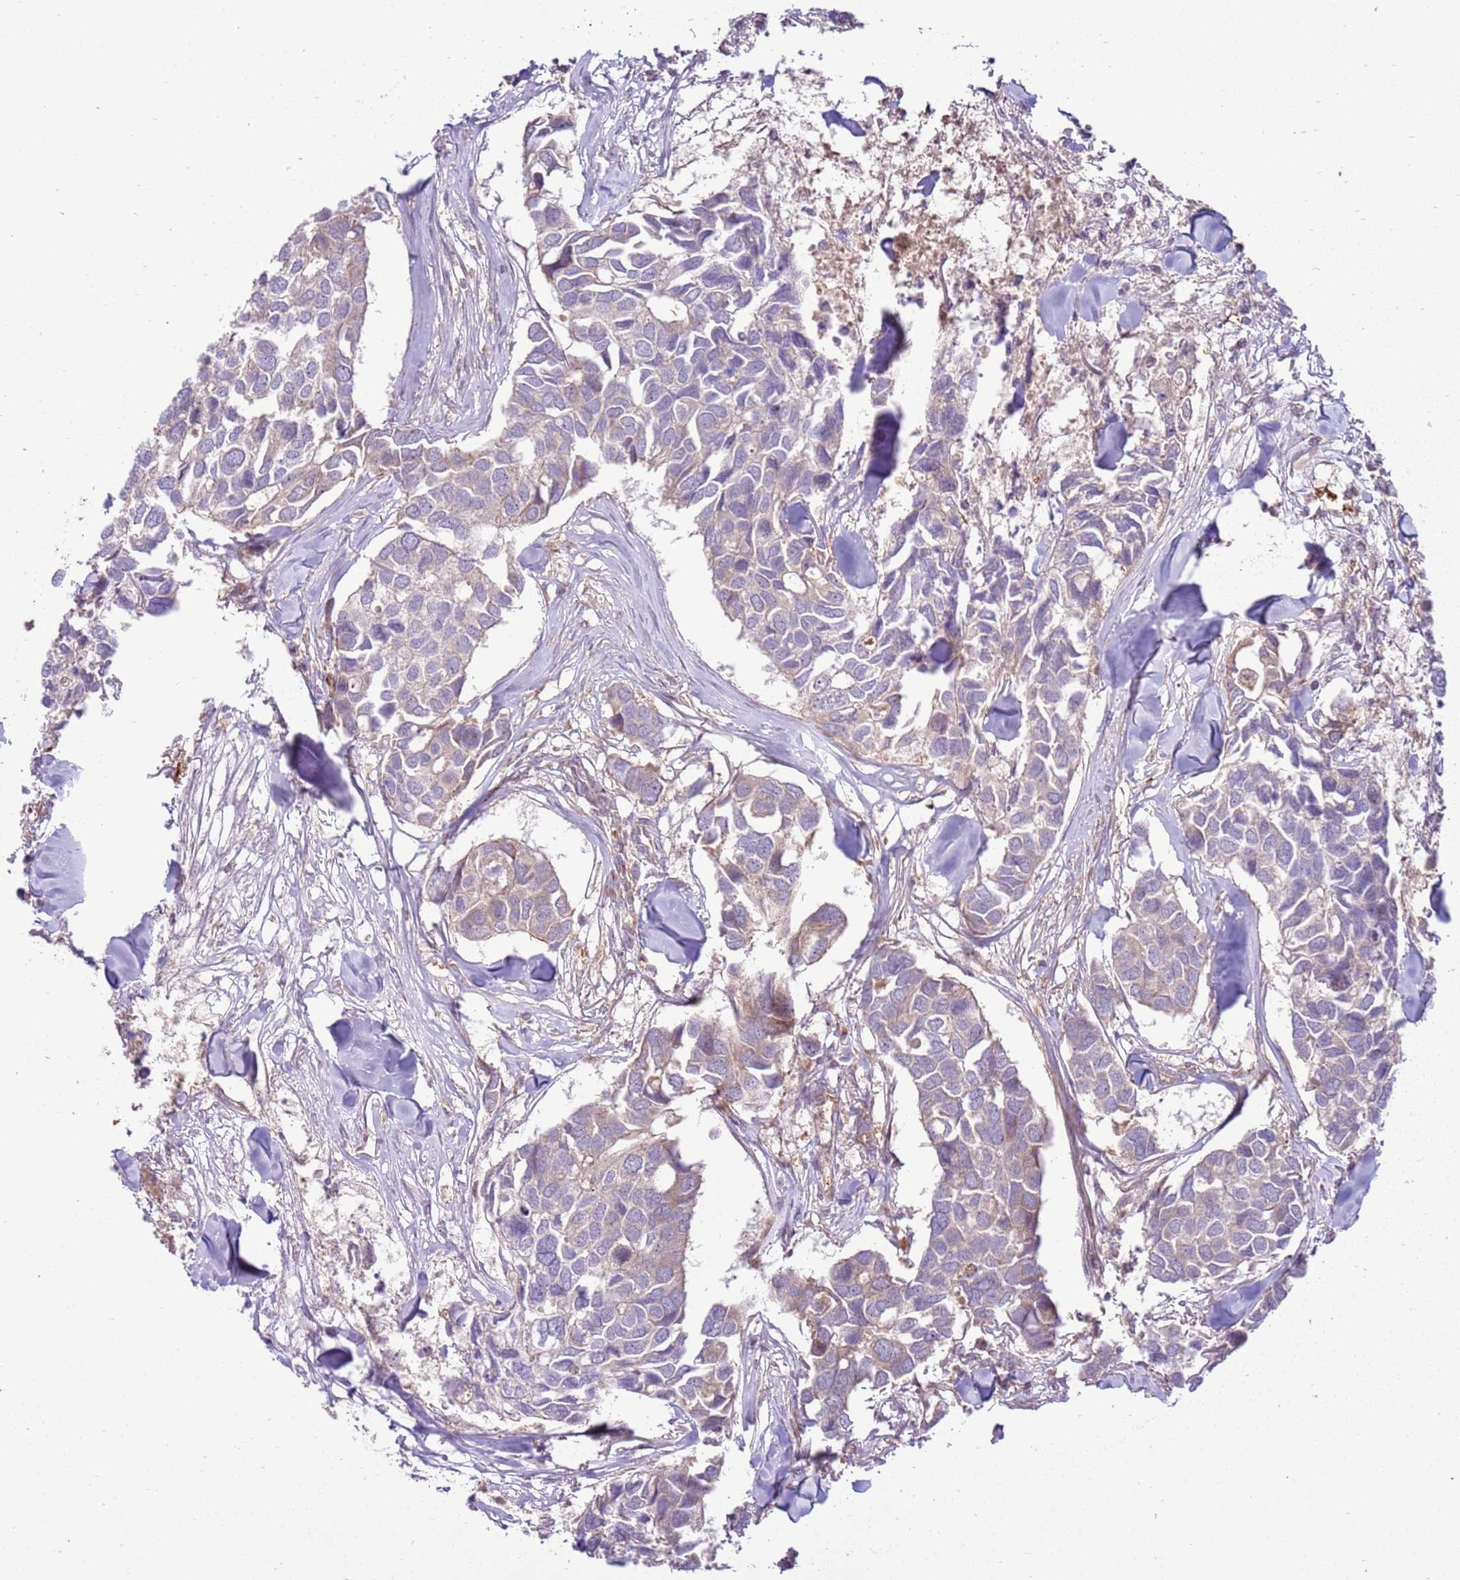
{"staining": {"intensity": "negative", "quantity": "none", "location": "none"}, "tissue": "breast cancer", "cell_type": "Tumor cells", "image_type": "cancer", "snomed": [{"axis": "morphology", "description": "Duct carcinoma"}, {"axis": "topography", "description": "Breast"}], "caption": "Human breast invasive ductal carcinoma stained for a protein using IHC exhibits no staining in tumor cells.", "gene": "ZNF624", "patient": {"sex": "female", "age": 83}}